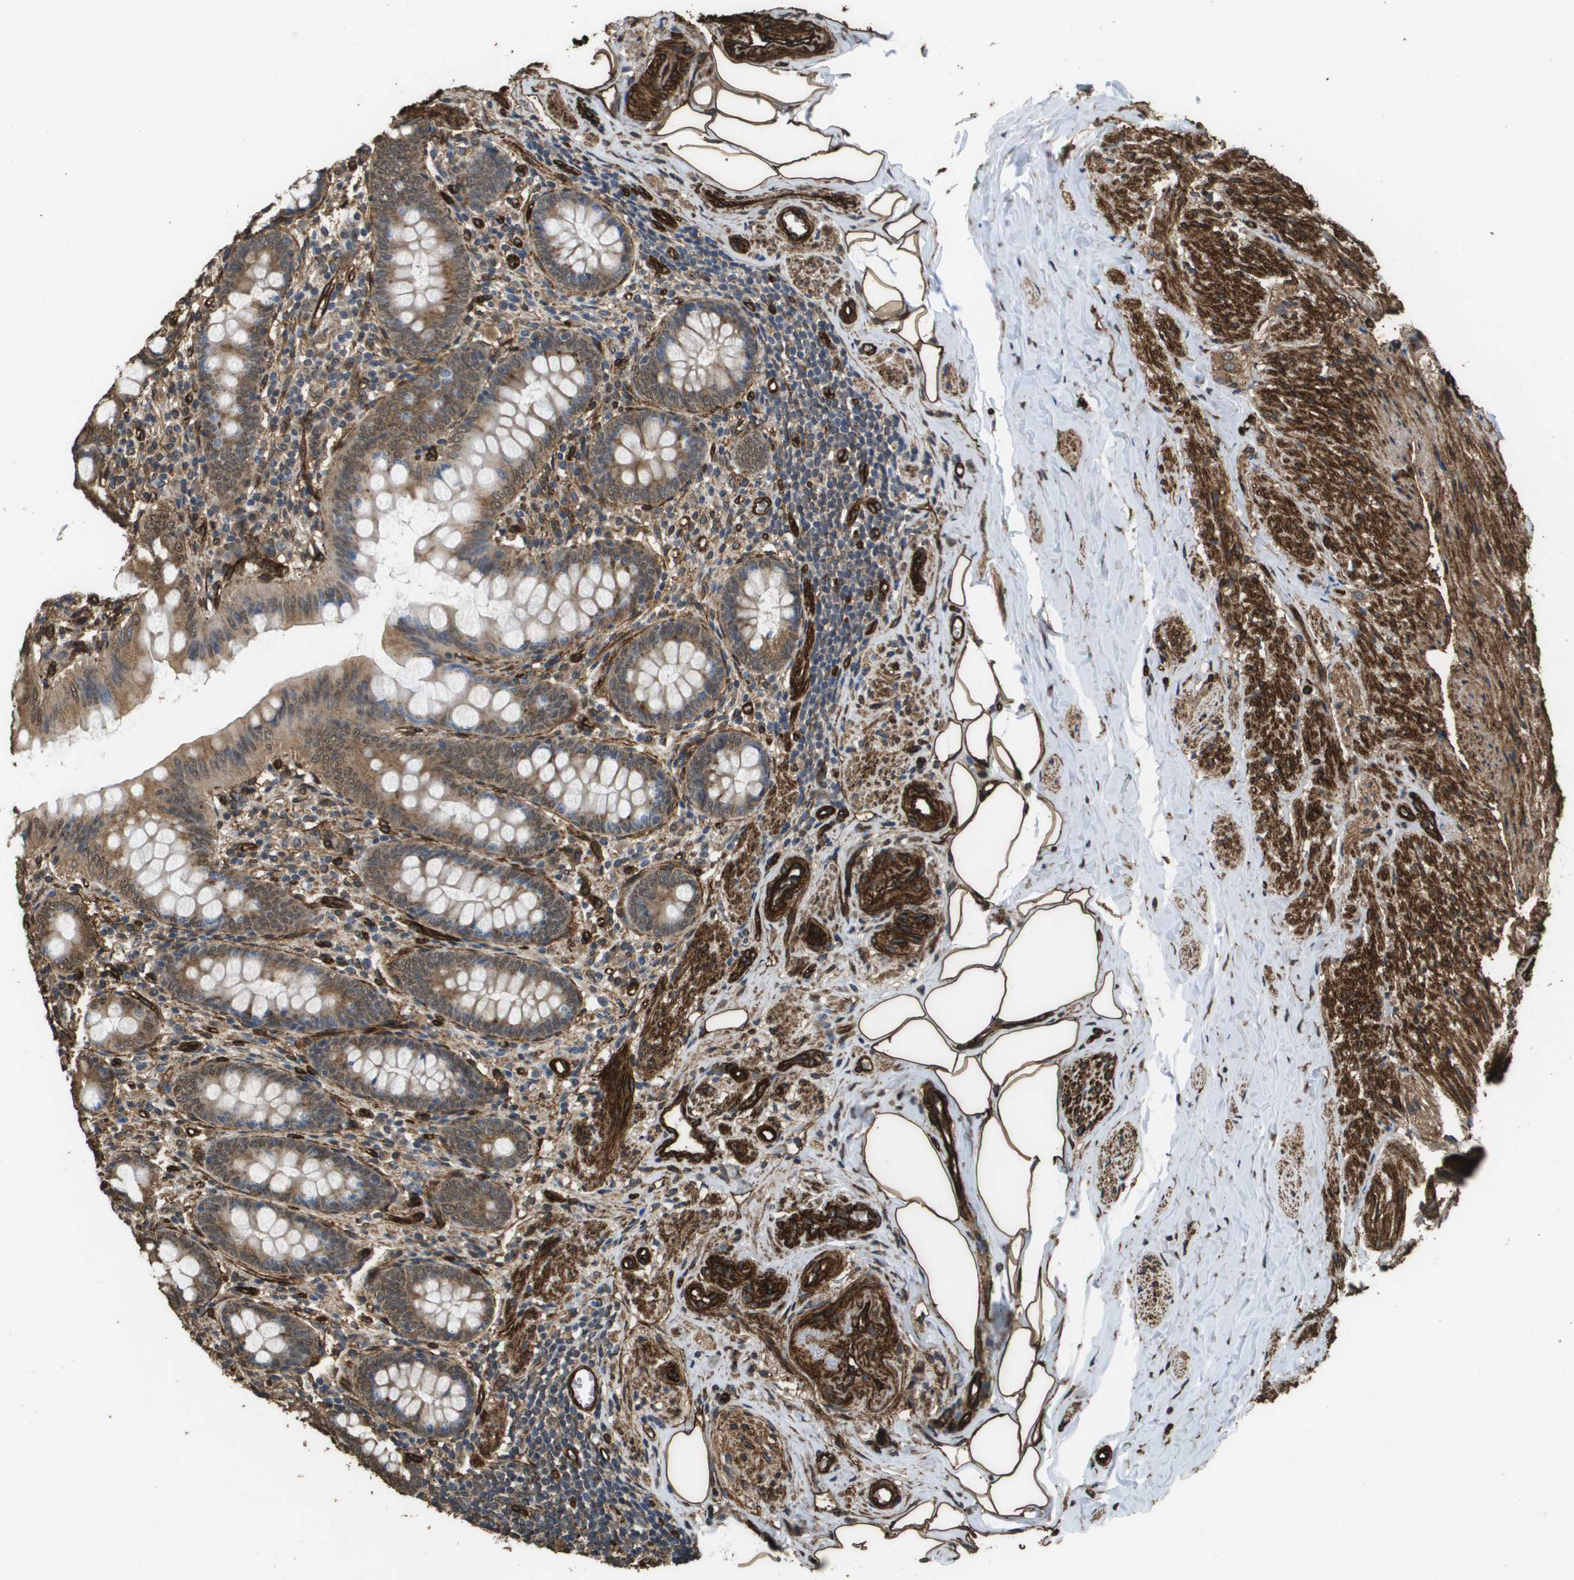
{"staining": {"intensity": "moderate", "quantity": ">75%", "location": "cytoplasmic/membranous,nuclear"}, "tissue": "appendix", "cell_type": "Glandular cells", "image_type": "normal", "snomed": [{"axis": "morphology", "description": "Normal tissue, NOS"}, {"axis": "topography", "description": "Appendix"}], "caption": "Protein staining of normal appendix displays moderate cytoplasmic/membranous,nuclear expression in about >75% of glandular cells.", "gene": "AAMP", "patient": {"sex": "female", "age": 77}}